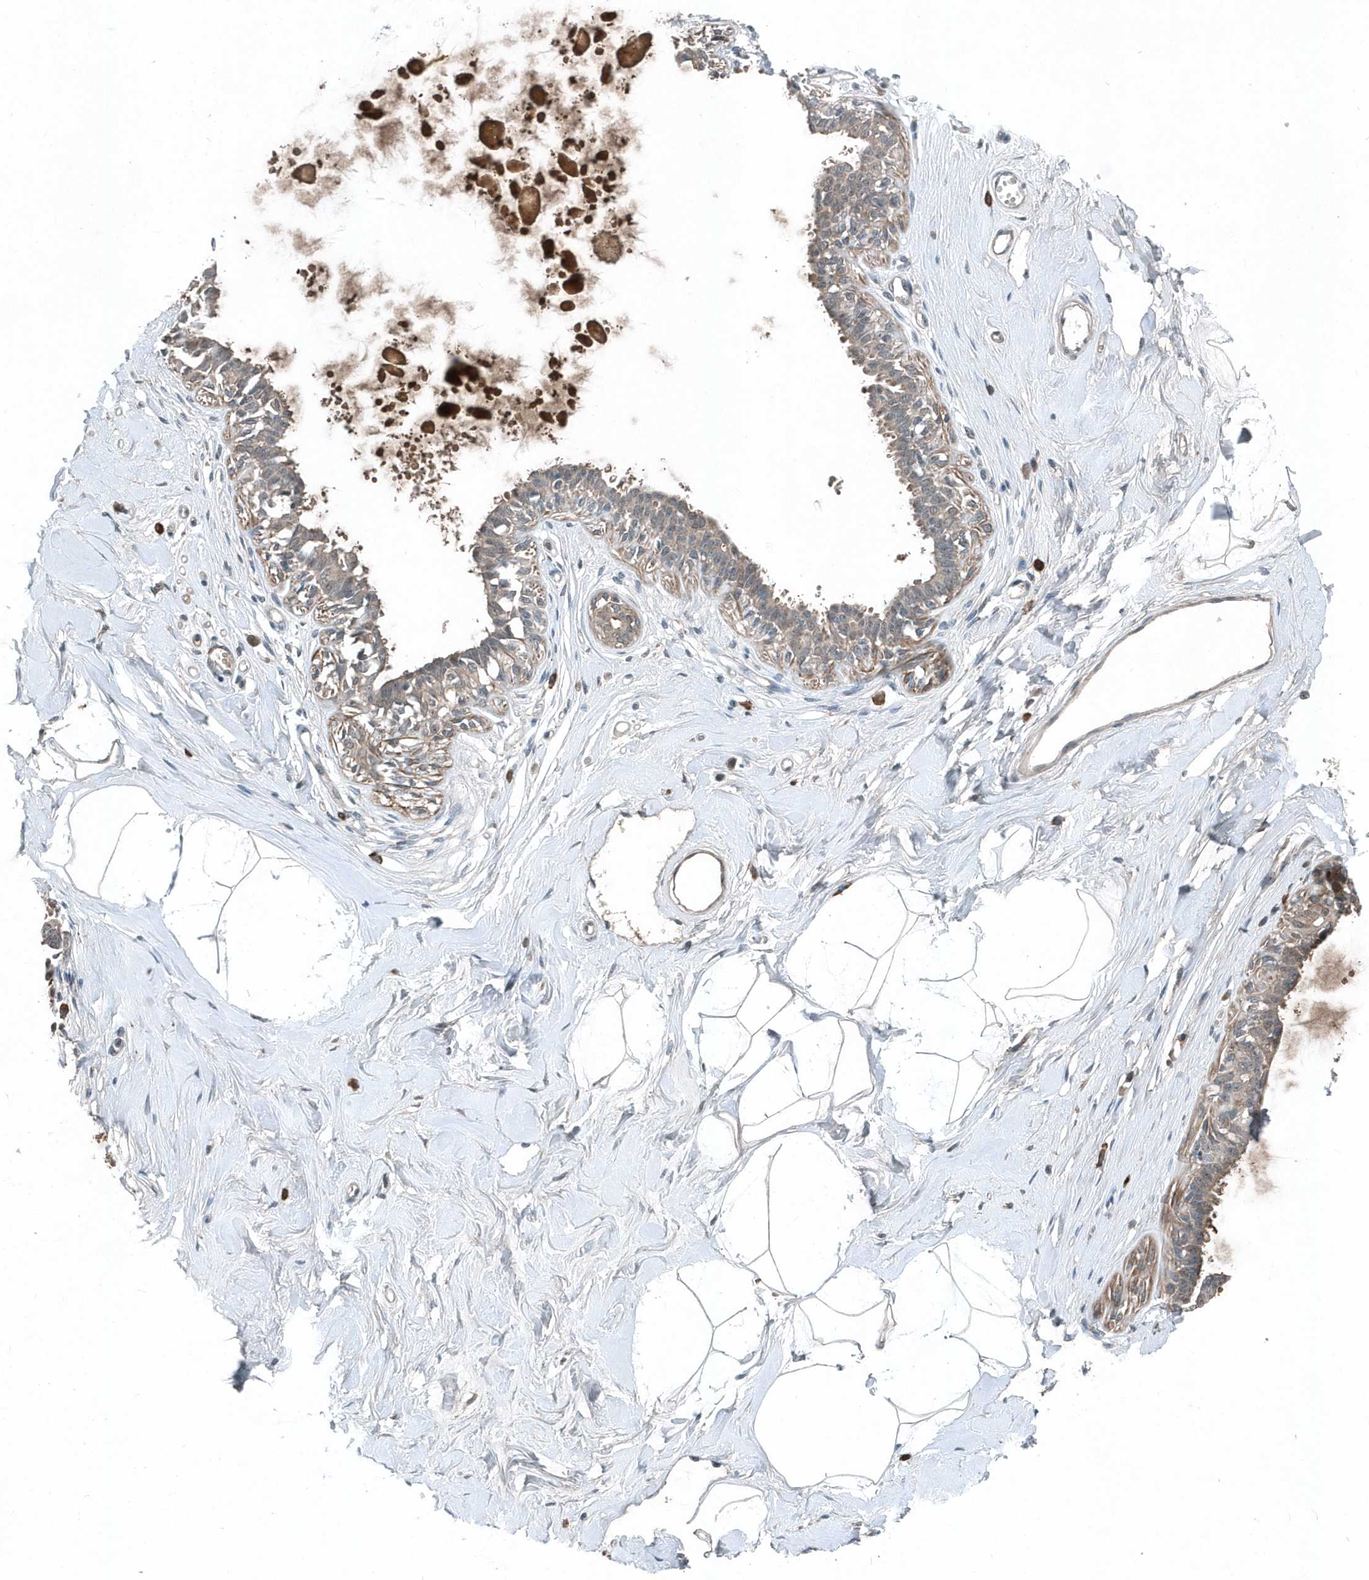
{"staining": {"intensity": "weak", "quantity": "25%-75%", "location": "cytoplasmic/membranous"}, "tissue": "breast", "cell_type": "Adipocytes", "image_type": "normal", "snomed": [{"axis": "morphology", "description": "Normal tissue, NOS"}, {"axis": "topography", "description": "Breast"}], "caption": "Adipocytes reveal low levels of weak cytoplasmic/membranous expression in approximately 25%-75% of cells in benign breast. The staining was performed using DAB to visualize the protein expression in brown, while the nuclei were stained in blue with hematoxylin (Magnification: 20x).", "gene": "SCFD2", "patient": {"sex": "female", "age": 45}}